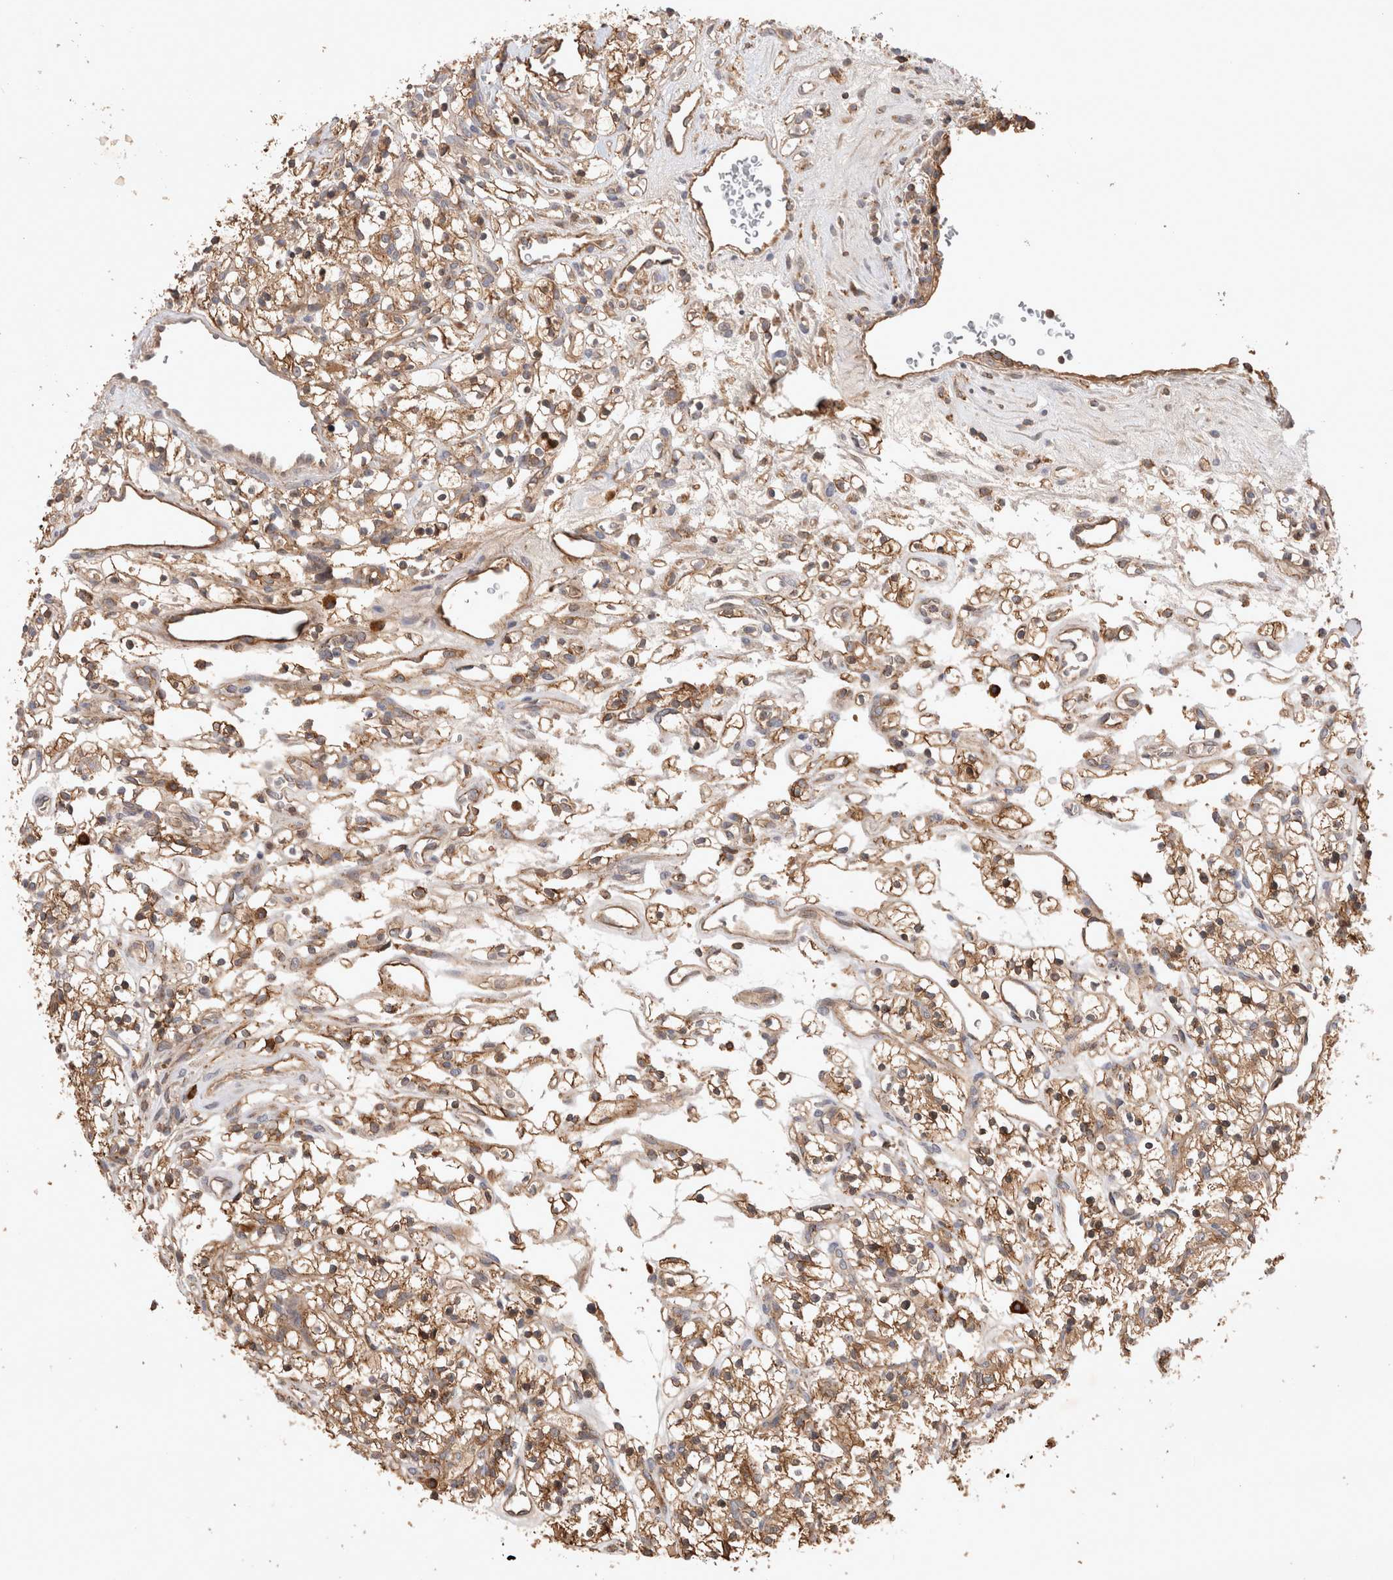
{"staining": {"intensity": "moderate", "quantity": ">75%", "location": "cytoplasmic/membranous"}, "tissue": "renal cancer", "cell_type": "Tumor cells", "image_type": "cancer", "snomed": [{"axis": "morphology", "description": "Adenocarcinoma, NOS"}, {"axis": "topography", "description": "Kidney"}], "caption": "Renal cancer (adenocarcinoma) stained with a protein marker displays moderate staining in tumor cells.", "gene": "SERAC1", "patient": {"sex": "female", "age": 57}}